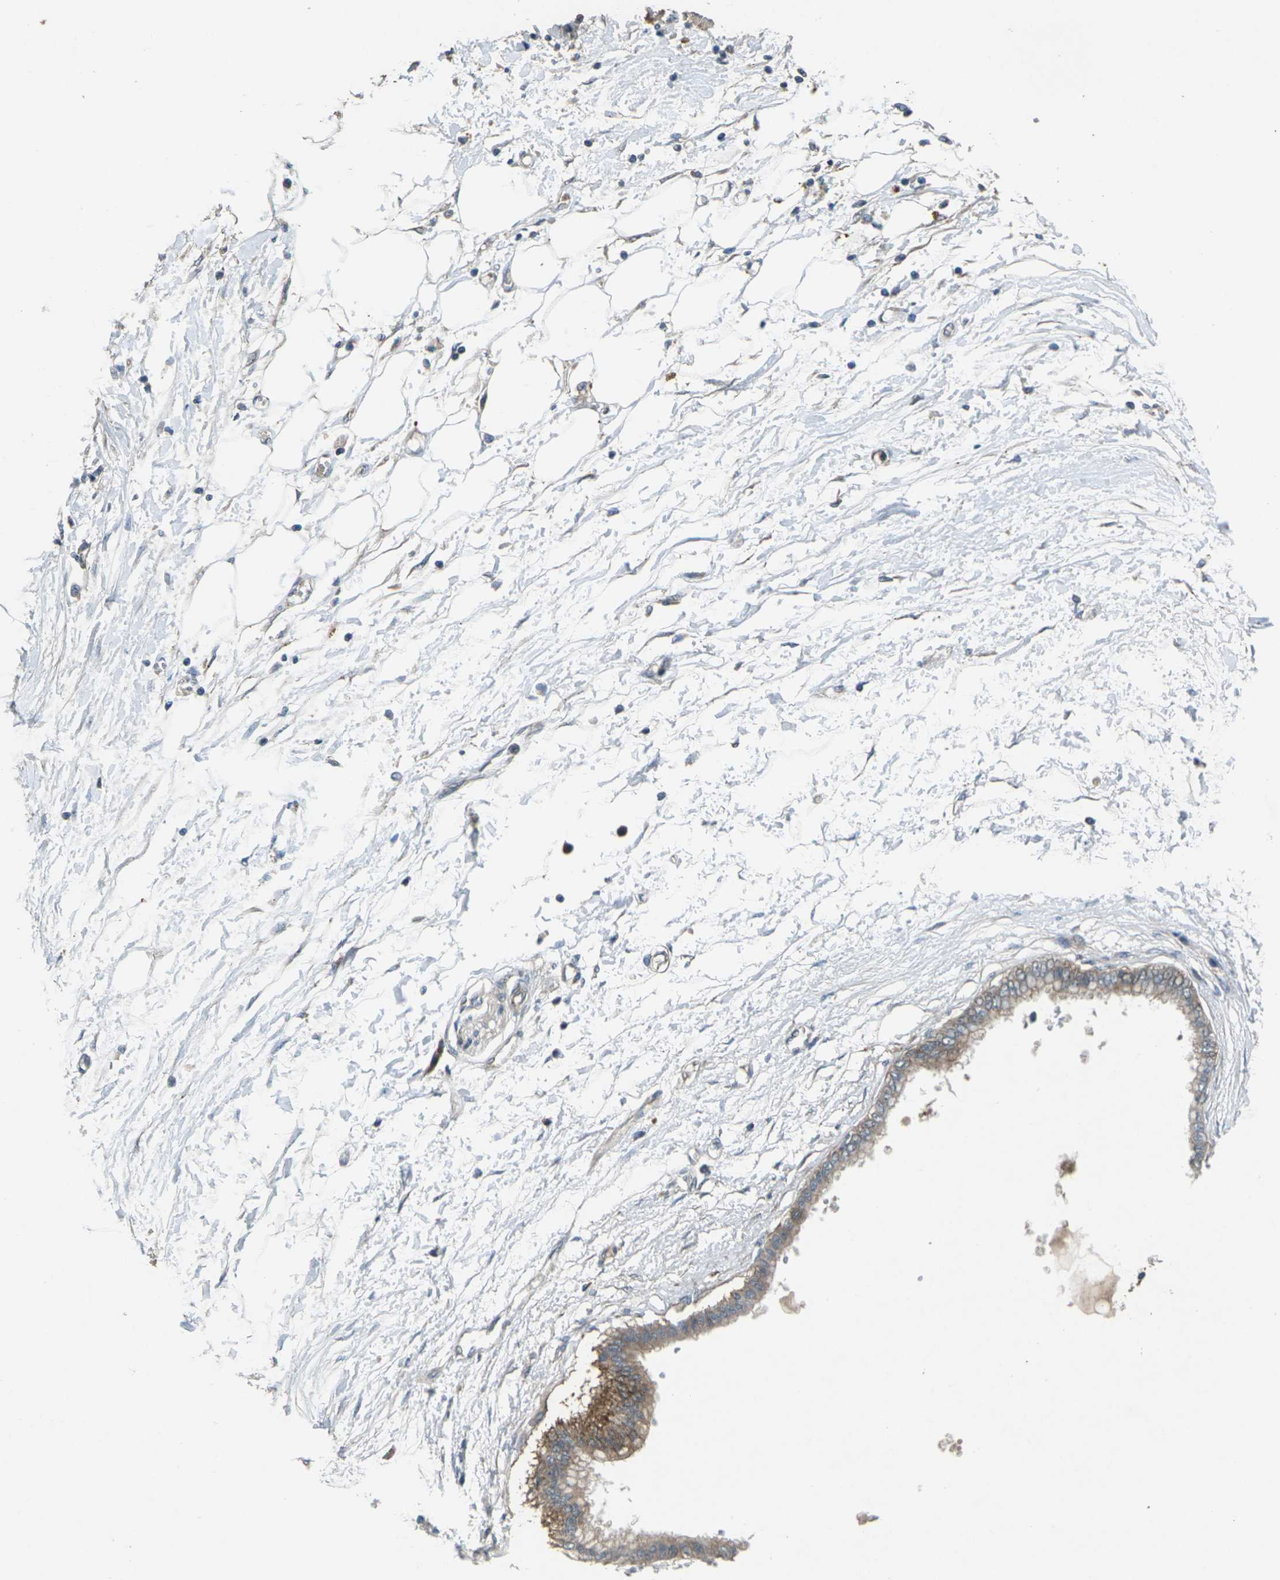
{"staining": {"intensity": "moderate", "quantity": ">75%", "location": "cytoplasmic/membranous"}, "tissue": "pancreatic cancer", "cell_type": "Tumor cells", "image_type": "cancer", "snomed": [{"axis": "morphology", "description": "Adenocarcinoma, NOS"}, {"axis": "topography", "description": "Pancreas"}], "caption": "Immunohistochemistry histopathology image of neoplastic tissue: human pancreatic adenocarcinoma stained using immunohistochemistry reveals medium levels of moderate protein expression localized specifically in the cytoplasmic/membranous of tumor cells, appearing as a cytoplasmic/membranous brown color.", "gene": "EDNRA", "patient": {"sex": "male", "age": 56}}